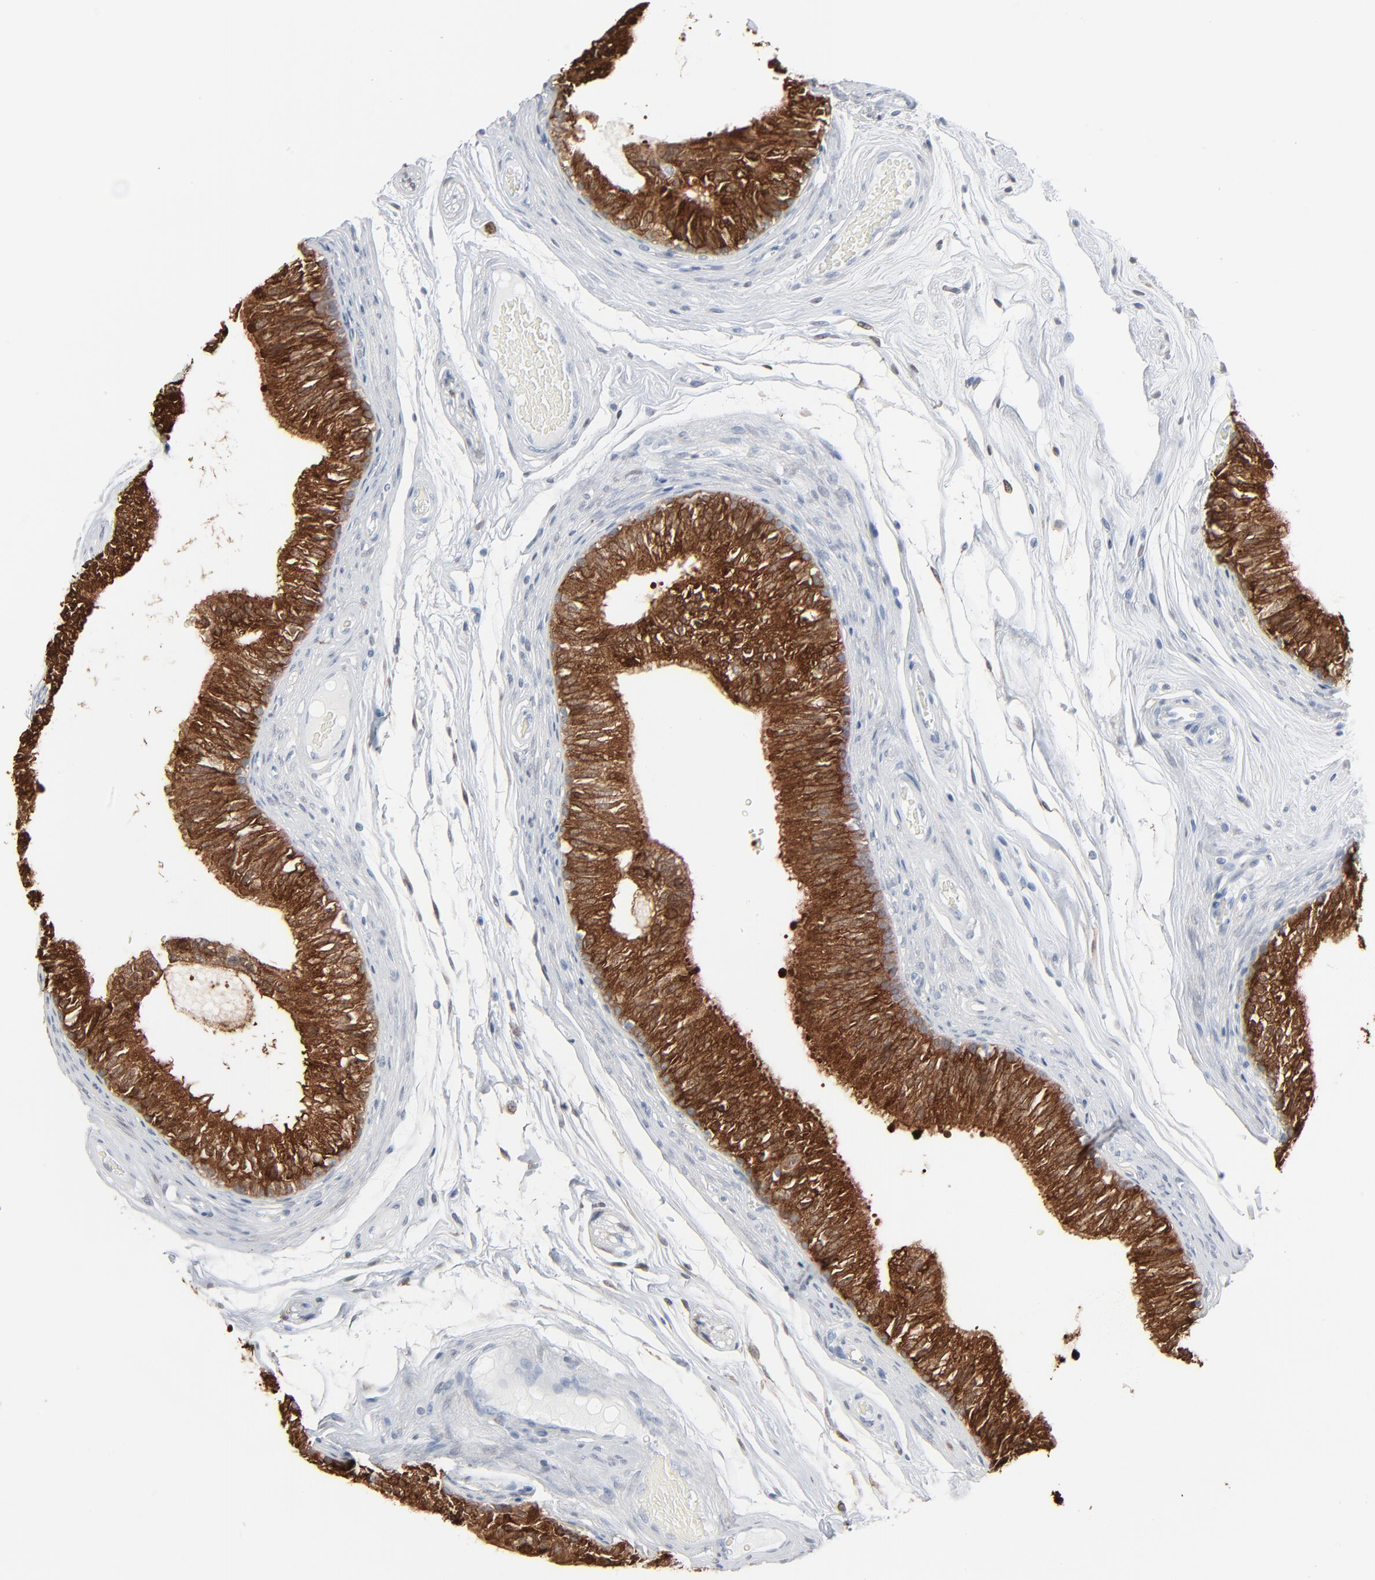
{"staining": {"intensity": "strong", "quantity": ">75%", "location": "cytoplasmic/membranous"}, "tissue": "epididymis", "cell_type": "Glandular cells", "image_type": "normal", "snomed": [{"axis": "morphology", "description": "Normal tissue, NOS"}, {"axis": "topography", "description": "Testis"}, {"axis": "topography", "description": "Epididymis"}], "caption": "A brown stain highlights strong cytoplasmic/membranous expression of a protein in glandular cells of benign epididymis. (Brightfield microscopy of DAB IHC at high magnification).", "gene": "PHGDH", "patient": {"sex": "male", "age": 36}}